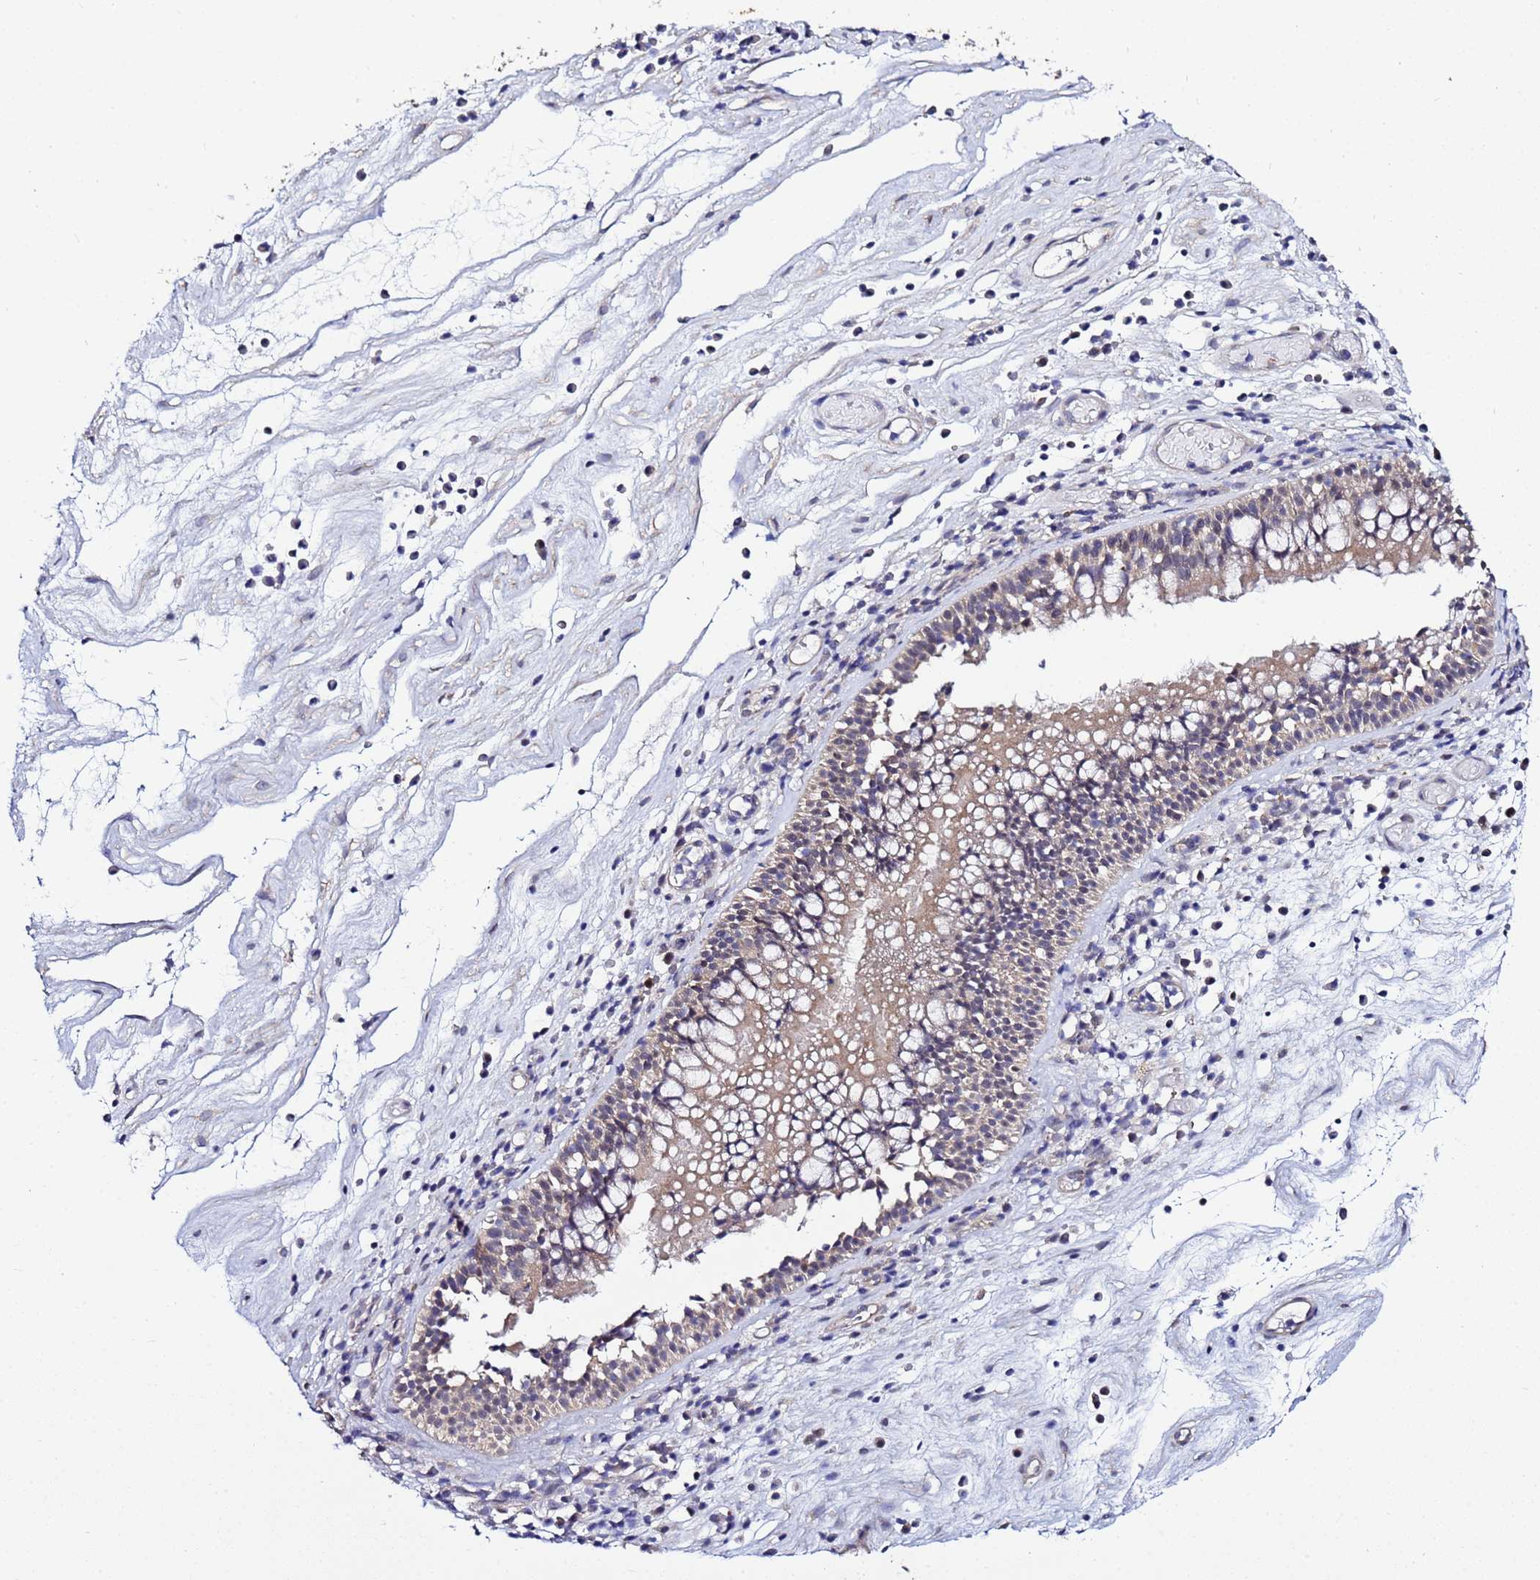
{"staining": {"intensity": "weak", "quantity": ">75%", "location": "cytoplasmic/membranous"}, "tissue": "nasopharynx", "cell_type": "Respiratory epithelial cells", "image_type": "normal", "snomed": [{"axis": "morphology", "description": "Normal tissue, NOS"}, {"axis": "morphology", "description": "Inflammation, NOS"}, {"axis": "morphology", "description": "Malignant melanoma, Metastatic site"}, {"axis": "topography", "description": "Nasopharynx"}], "caption": "Normal nasopharynx reveals weak cytoplasmic/membranous expression in about >75% of respiratory epithelial cells.", "gene": "NAXE", "patient": {"sex": "male", "age": 70}}